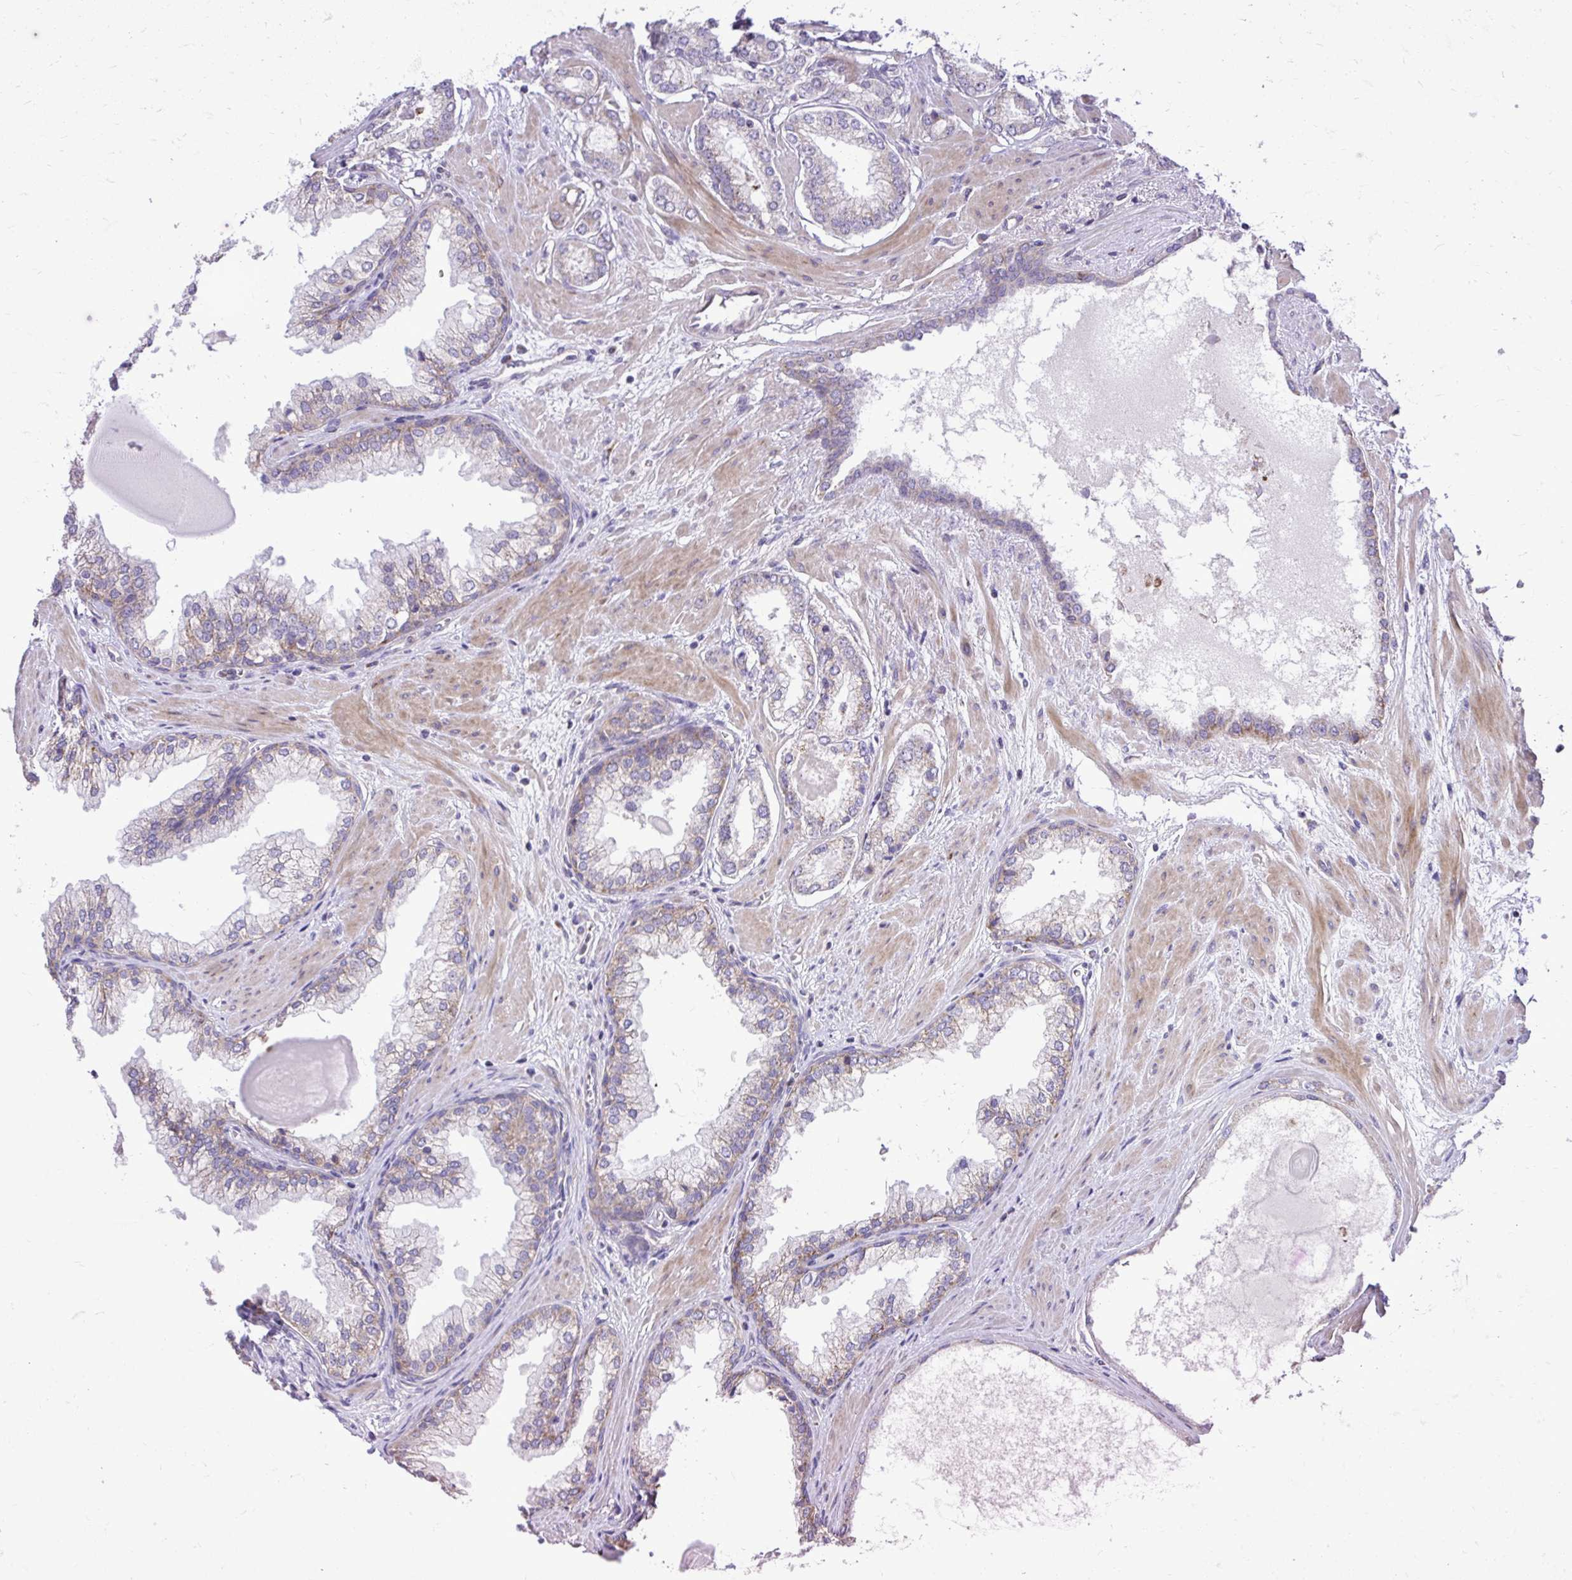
{"staining": {"intensity": "weak", "quantity": "<25%", "location": "cytoplasmic/membranous"}, "tissue": "prostate cancer", "cell_type": "Tumor cells", "image_type": "cancer", "snomed": [{"axis": "morphology", "description": "Adenocarcinoma, Low grade"}, {"axis": "topography", "description": "Prostate"}], "caption": "This is an immunohistochemistry micrograph of prostate low-grade adenocarcinoma. There is no expression in tumor cells.", "gene": "ABCC3", "patient": {"sex": "male", "age": 64}}